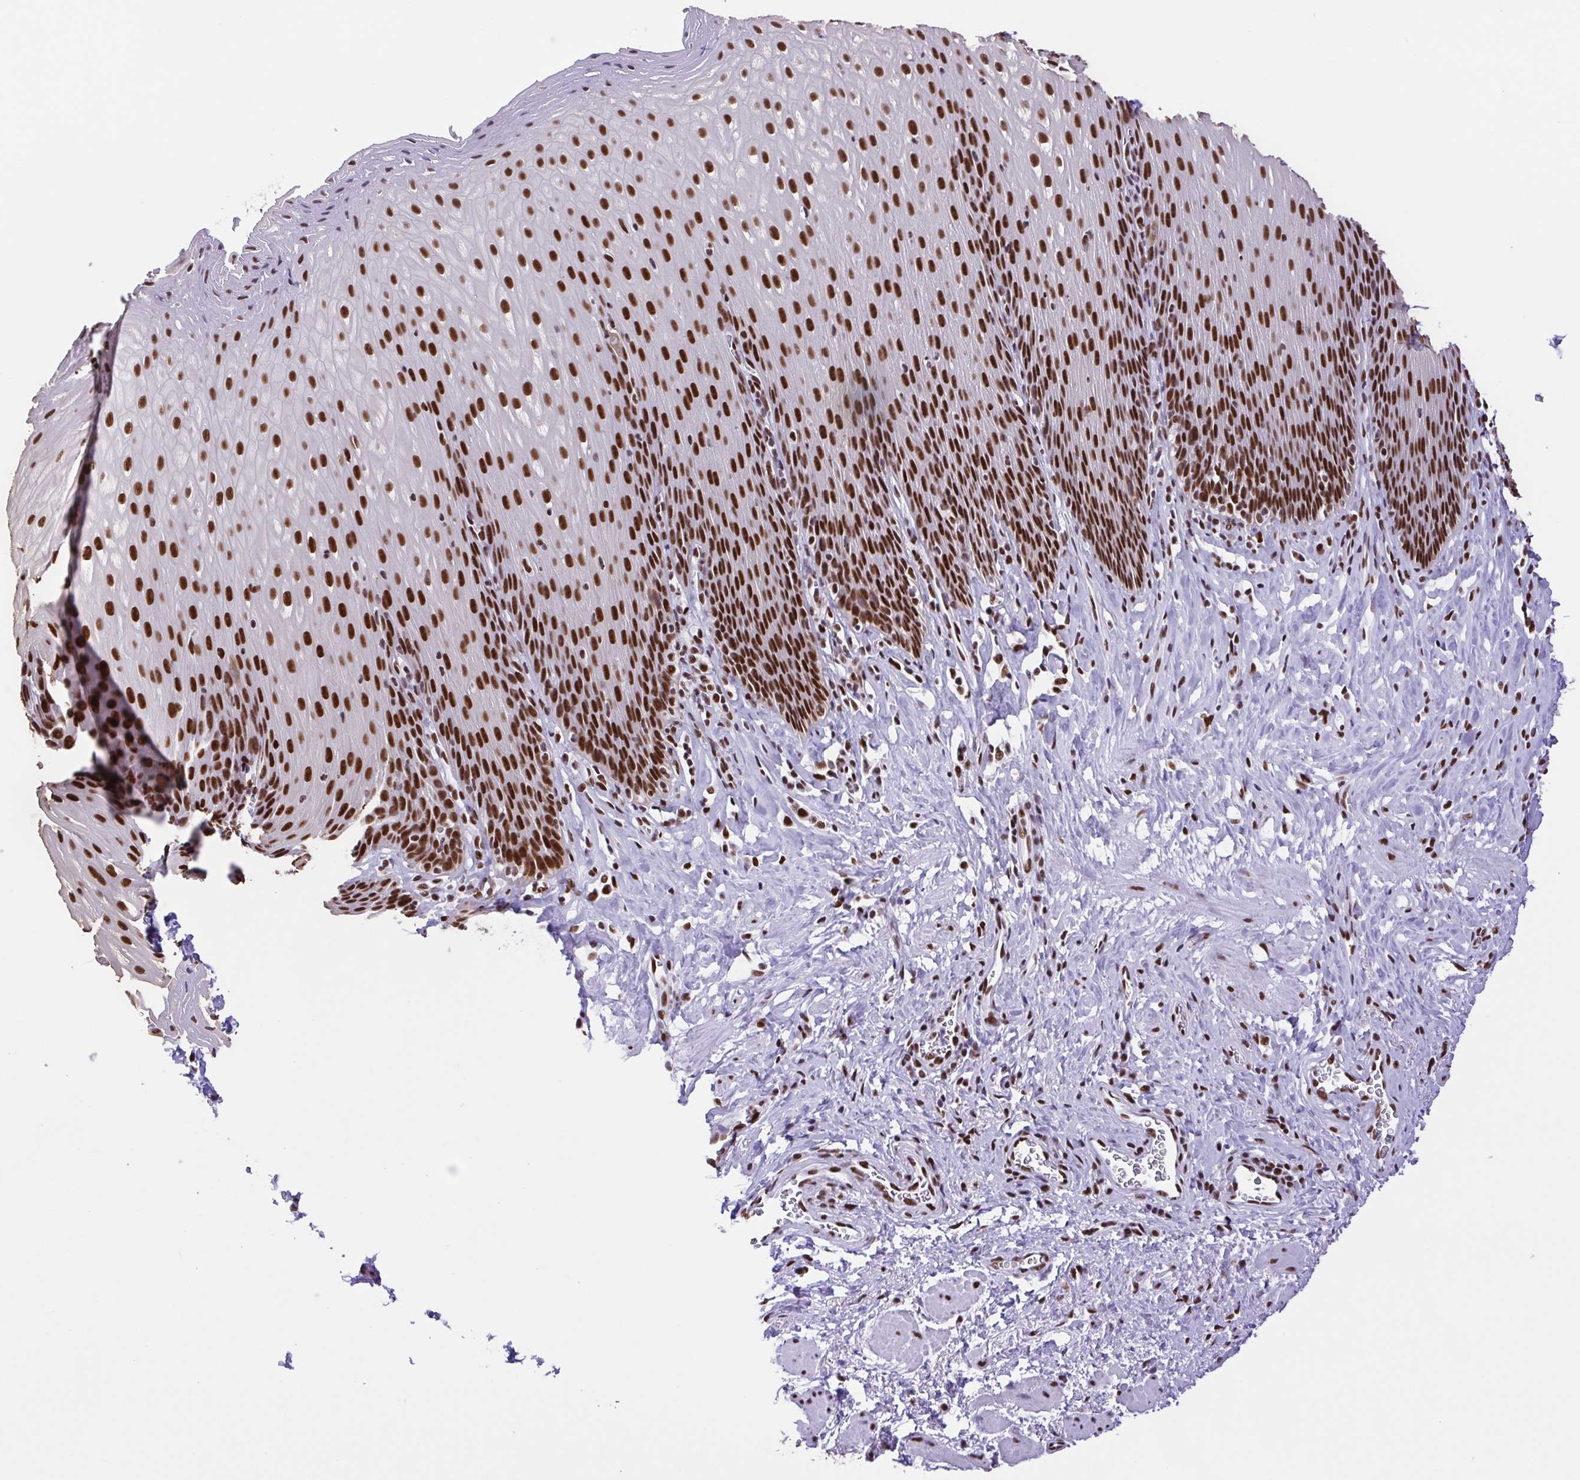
{"staining": {"intensity": "strong", "quantity": ">75%", "location": "nuclear"}, "tissue": "esophagus", "cell_type": "Squamous epithelial cells", "image_type": "normal", "snomed": [{"axis": "morphology", "description": "Normal tissue, NOS"}, {"axis": "topography", "description": "Esophagus"}], "caption": "Immunohistochemical staining of benign esophagus reveals high levels of strong nuclear positivity in approximately >75% of squamous epithelial cells.", "gene": "TRIM28", "patient": {"sex": "female", "age": 61}}